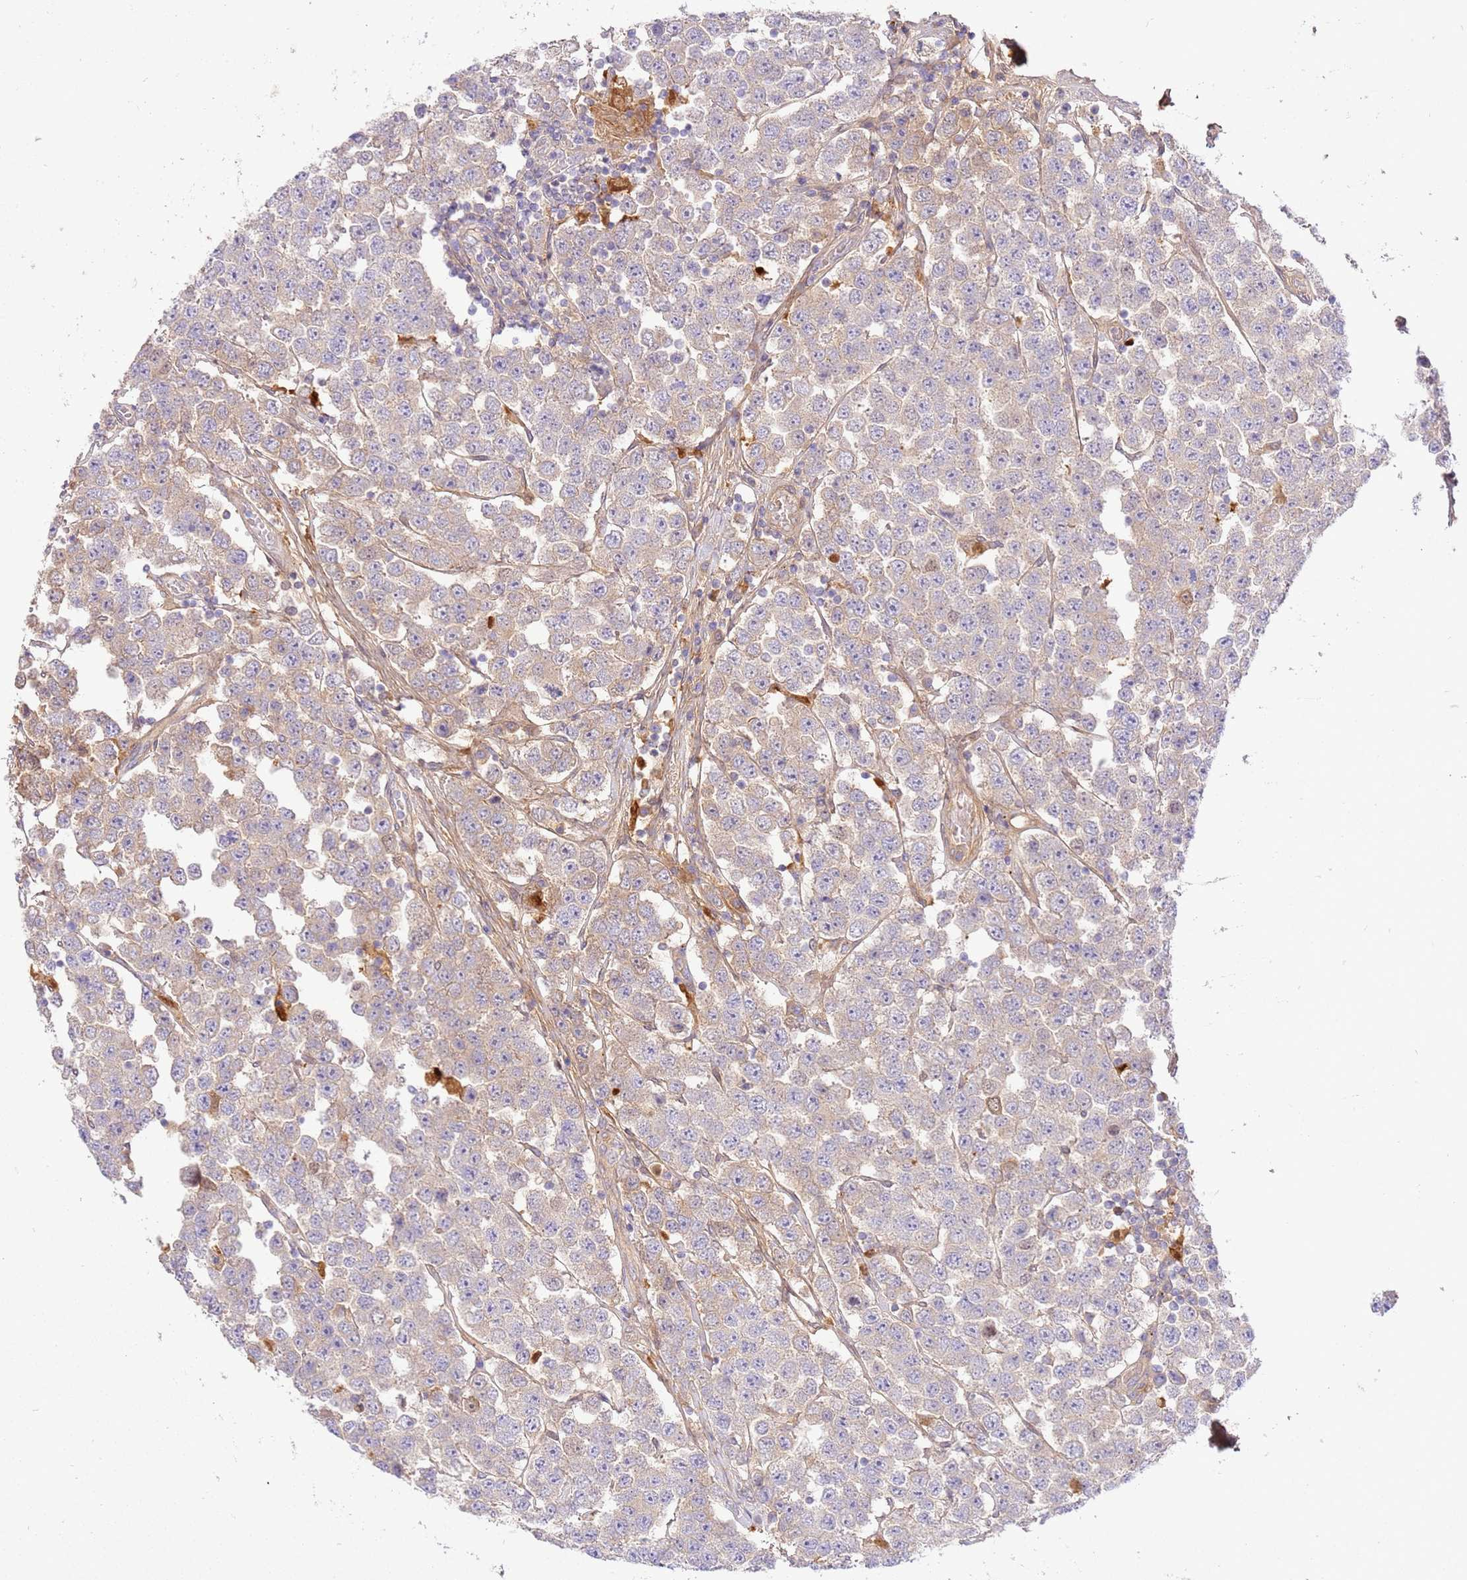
{"staining": {"intensity": "weak", "quantity": "<25%", "location": "cytoplasmic/membranous"}, "tissue": "testis cancer", "cell_type": "Tumor cells", "image_type": "cancer", "snomed": [{"axis": "morphology", "description": "Seminoma, NOS"}, {"axis": "topography", "description": "Testis"}], "caption": "A high-resolution histopathology image shows immunohistochemistry staining of seminoma (testis), which exhibits no significant expression in tumor cells. Brightfield microscopy of IHC stained with DAB (3,3'-diaminobenzidine) (brown) and hematoxylin (blue), captured at high magnification.", "gene": "C8G", "patient": {"sex": "male", "age": 28}}